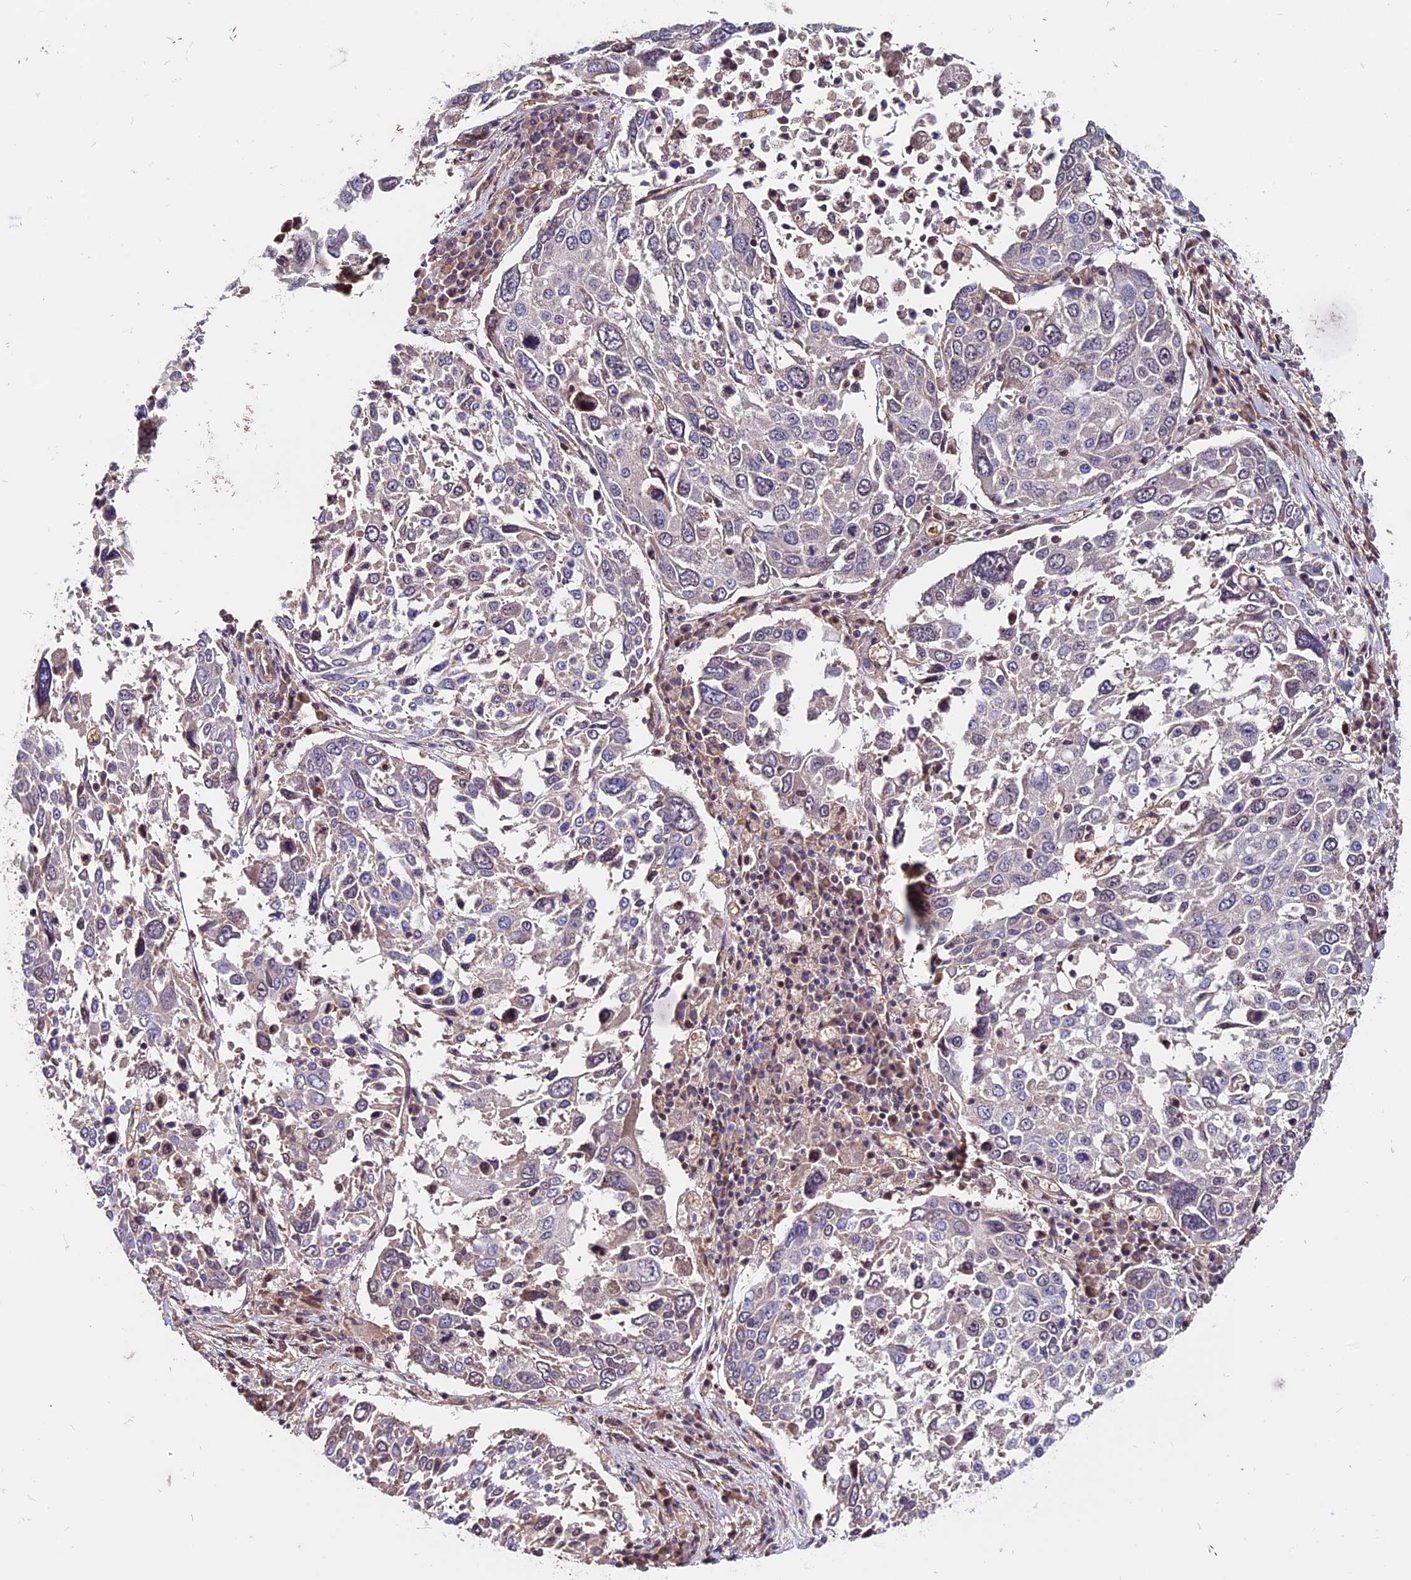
{"staining": {"intensity": "negative", "quantity": "none", "location": "none"}, "tissue": "lung cancer", "cell_type": "Tumor cells", "image_type": "cancer", "snomed": [{"axis": "morphology", "description": "Squamous cell carcinoma, NOS"}, {"axis": "topography", "description": "Lung"}], "caption": "Immunohistochemical staining of human lung cancer exhibits no significant positivity in tumor cells.", "gene": "ZC3H10", "patient": {"sex": "male", "age": 65}}